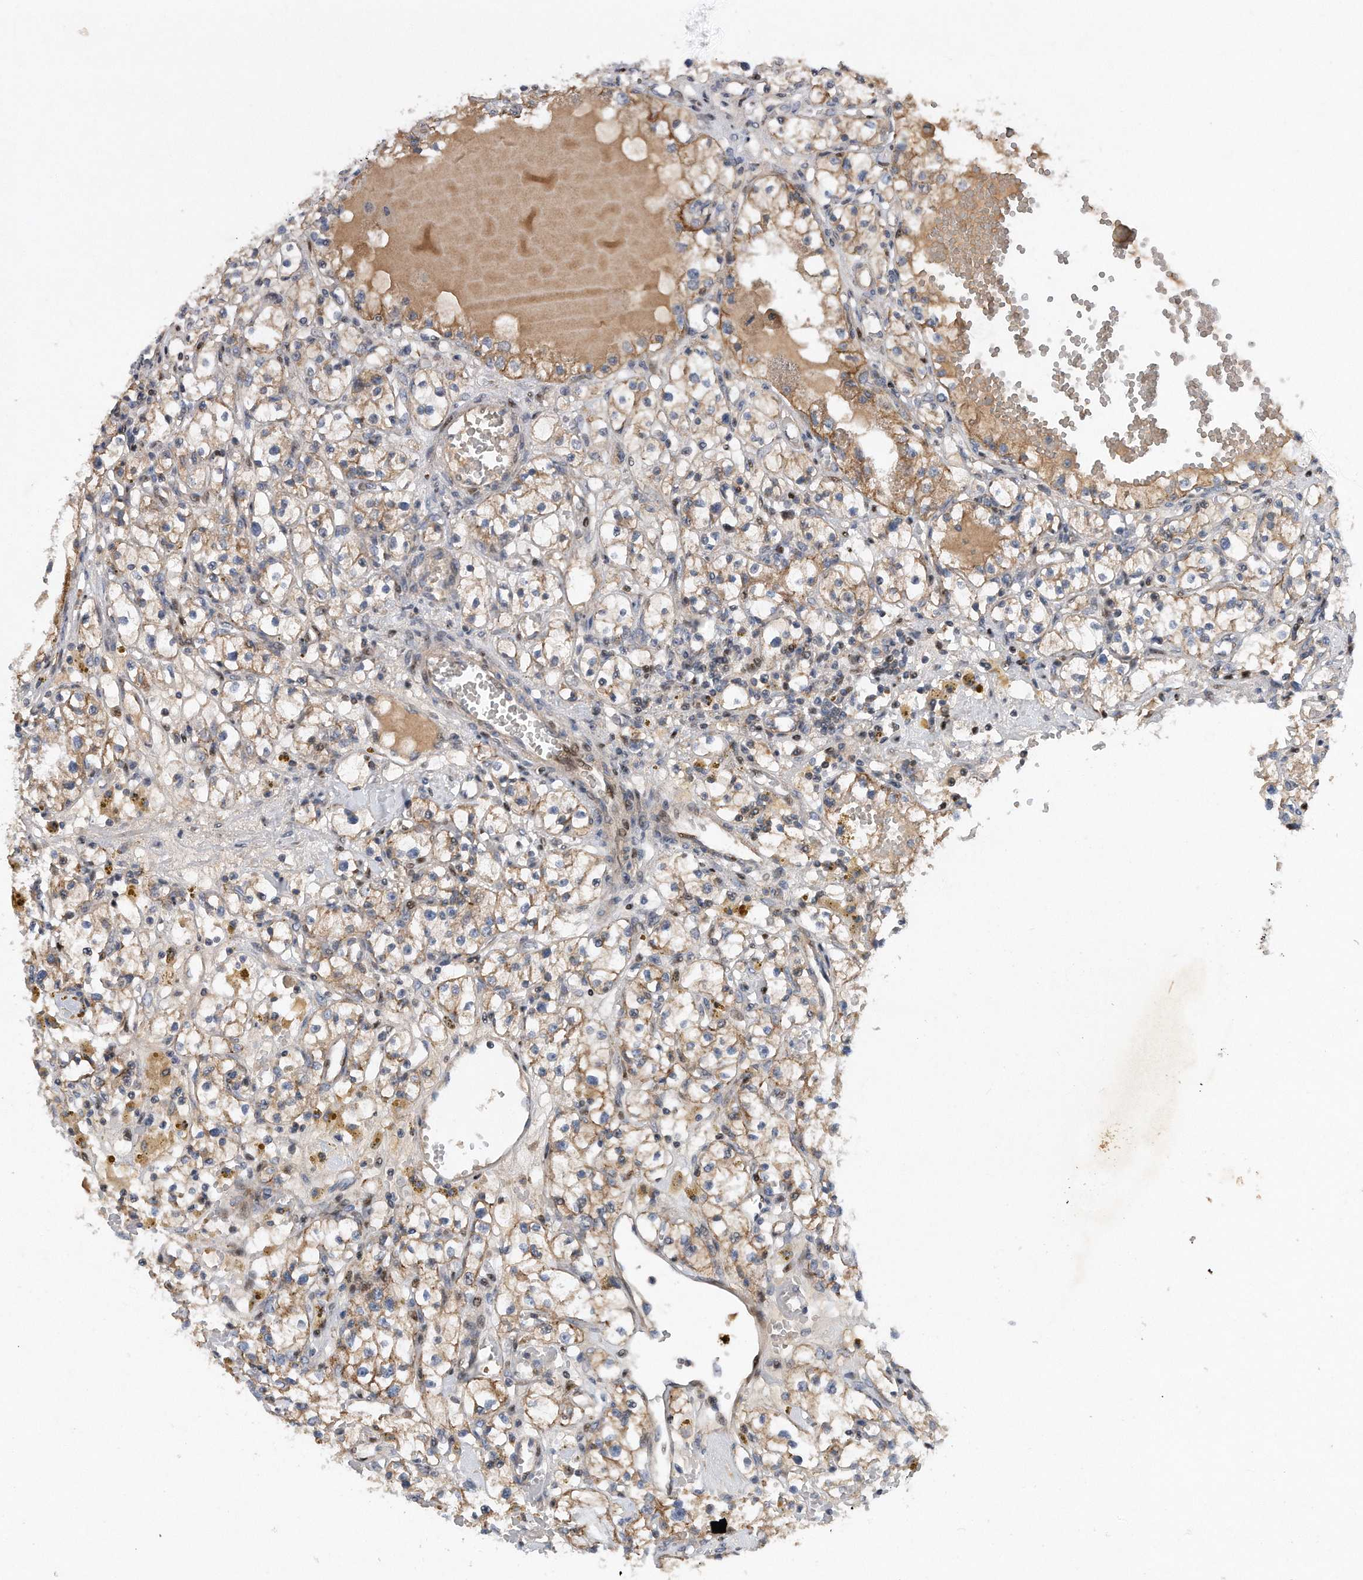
{"staining": {"intensity": "weak", "quantity": "<25%", "location": "cytoplasmic/membranous"}, "tissue": "renal cancer", "cell_type": "Tumor cells", "image_type": "cancer", "snomed": [{"axis": "morphology", "description": "Adenocarcinoma, NOS"}, {"axis": "topography", "description": "Kidney"}], "caption": "Immunohistochemical staining of human renal cancer shows no significant expression in tumor cells.", "gene": "CDH12", "patient": {"sex": "male", "age": 56}}